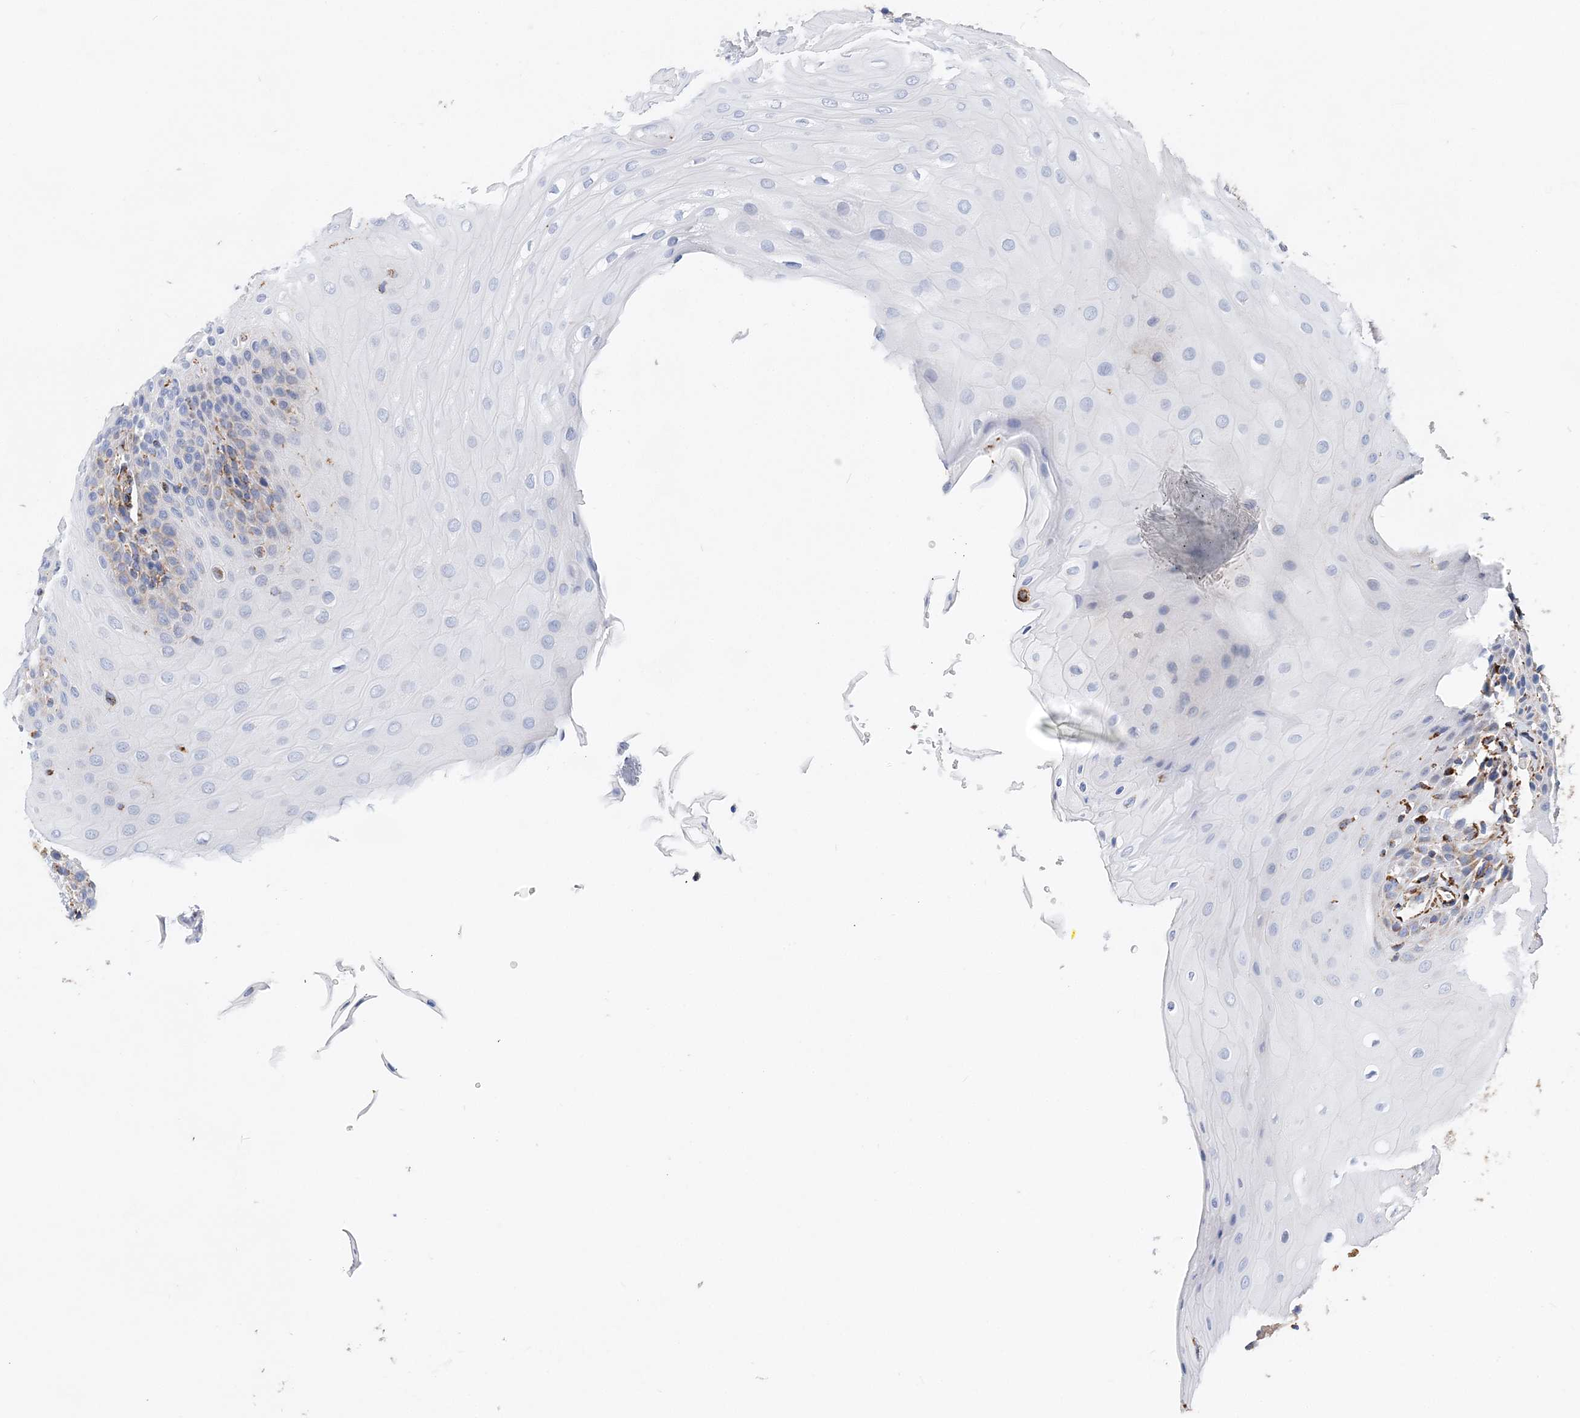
{"staining": {"intensity": "moderate", "quantity": "<25%", "location": "cytoplasmic/membranous"}, "tissue": "oral mucosa", "cell_type": "Squamous epithelial cells", "image_type": "normal", "snomed": [{"axis": "morphology", "description": "Normal tissue, NOS"}, {"axis": "topography", "description": "Oral tissue"}], "caption": "Immunohistochemistry image of benign oral mucosa: human oral mucosa stained using immunohistochemistry (IHC) displays low levels of moderate protein expression localized specifically in the cytoplasmic/membranous of squamous epithelial cells, appearing as a cytoplasmic/membranous brown color.", "gene": "ACOT9", "patient": {"sex": "female", "age": 68}}